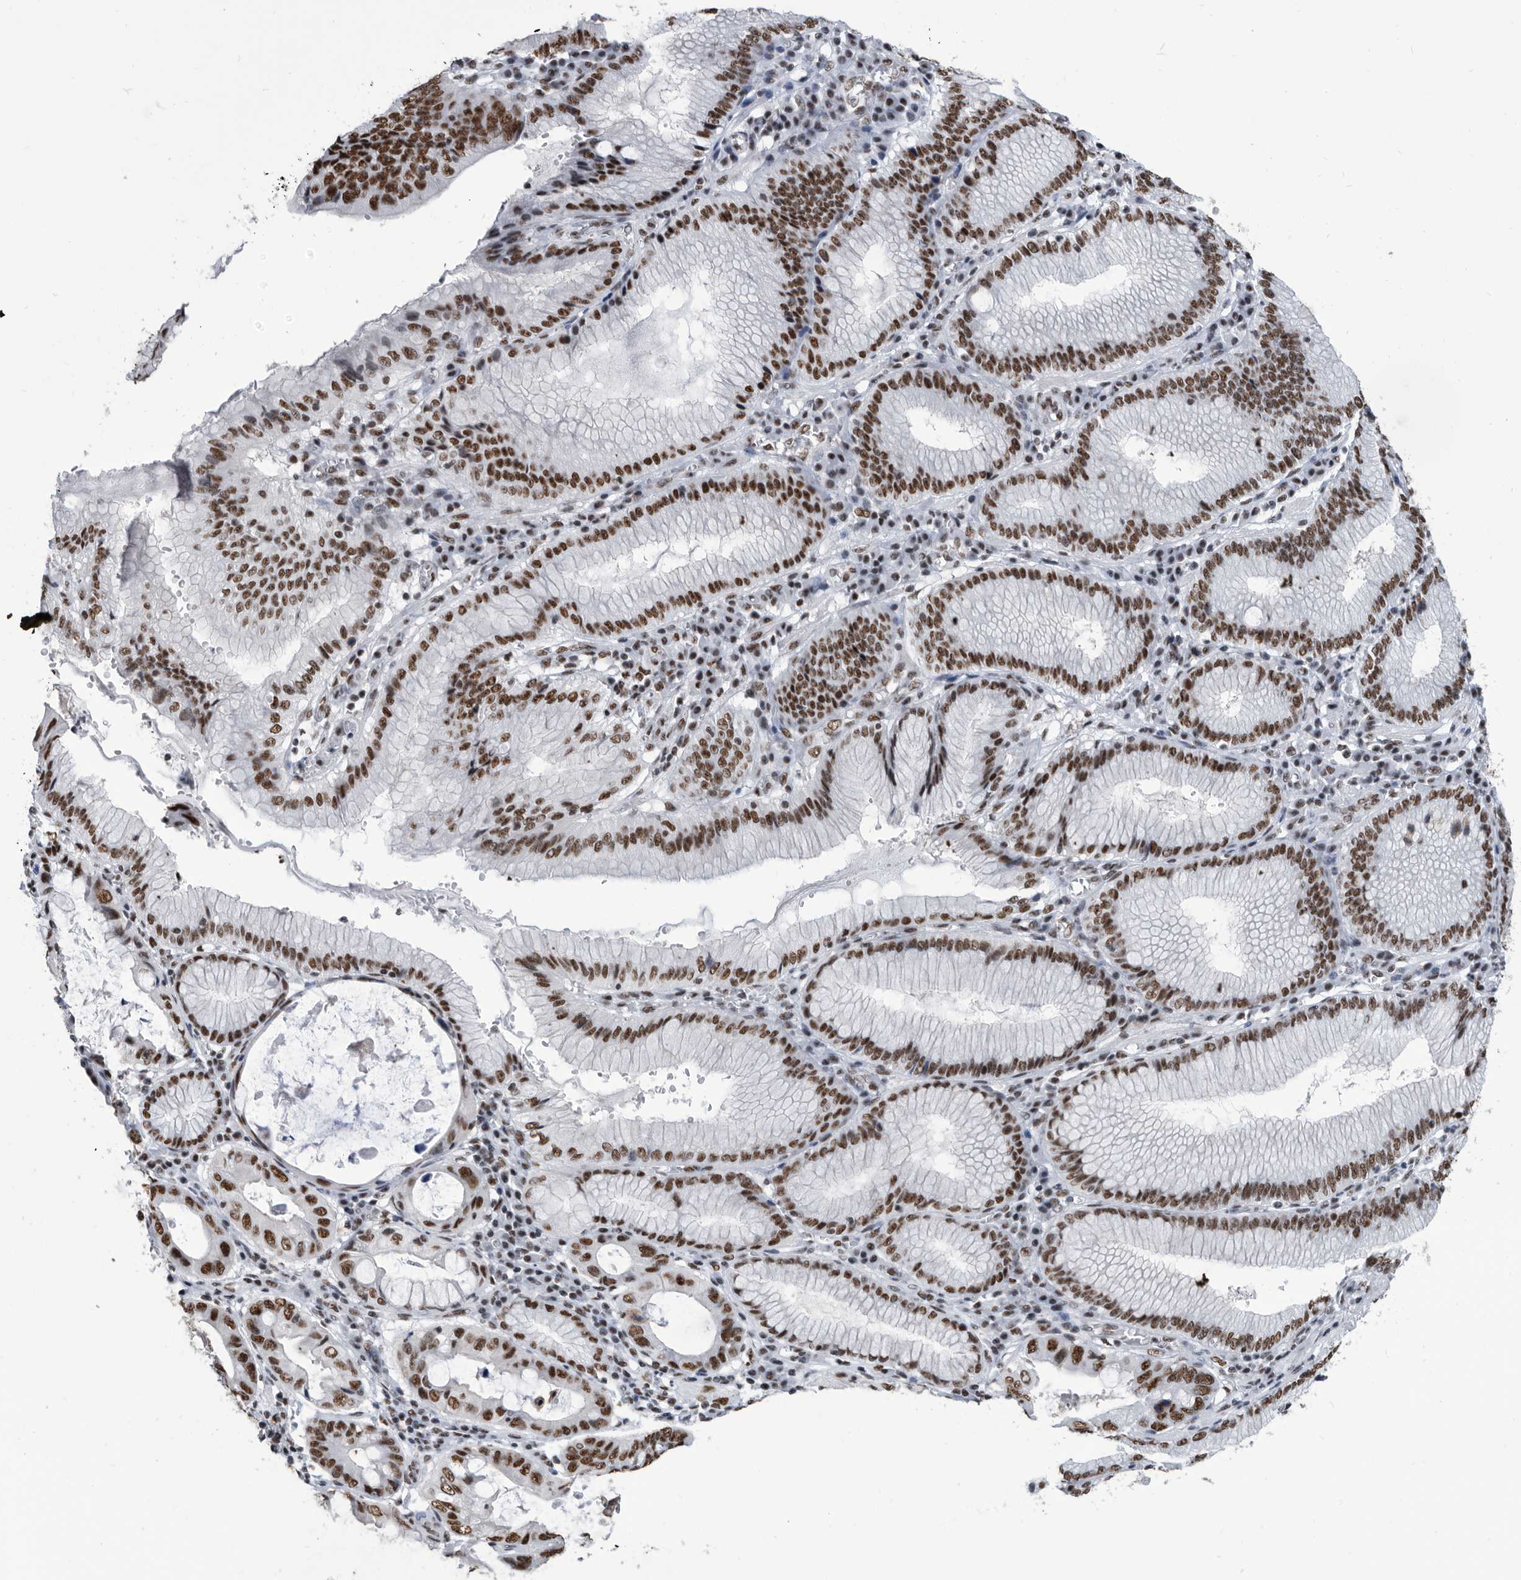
{"staining": {"intensity": "strong", "quantity": ">75%", "location": "nuclear"}, "tissue": "stomach cancer", "cell_type": "Tumor cells", "image_type": "cancer", "snomed": [{"axis": "morphology", "description": "Adenocarcinoma, NOS"}, {"axis": "topography", "description": "Stomach"}], "caption": "Adenocarcinoma (stomach) stained with immunohistochemistry demonstrates strong nuclear staining in about >75% of tumor cells.", "gene": "SF3A1", "patient": {"sex": "male", "age": 59}}